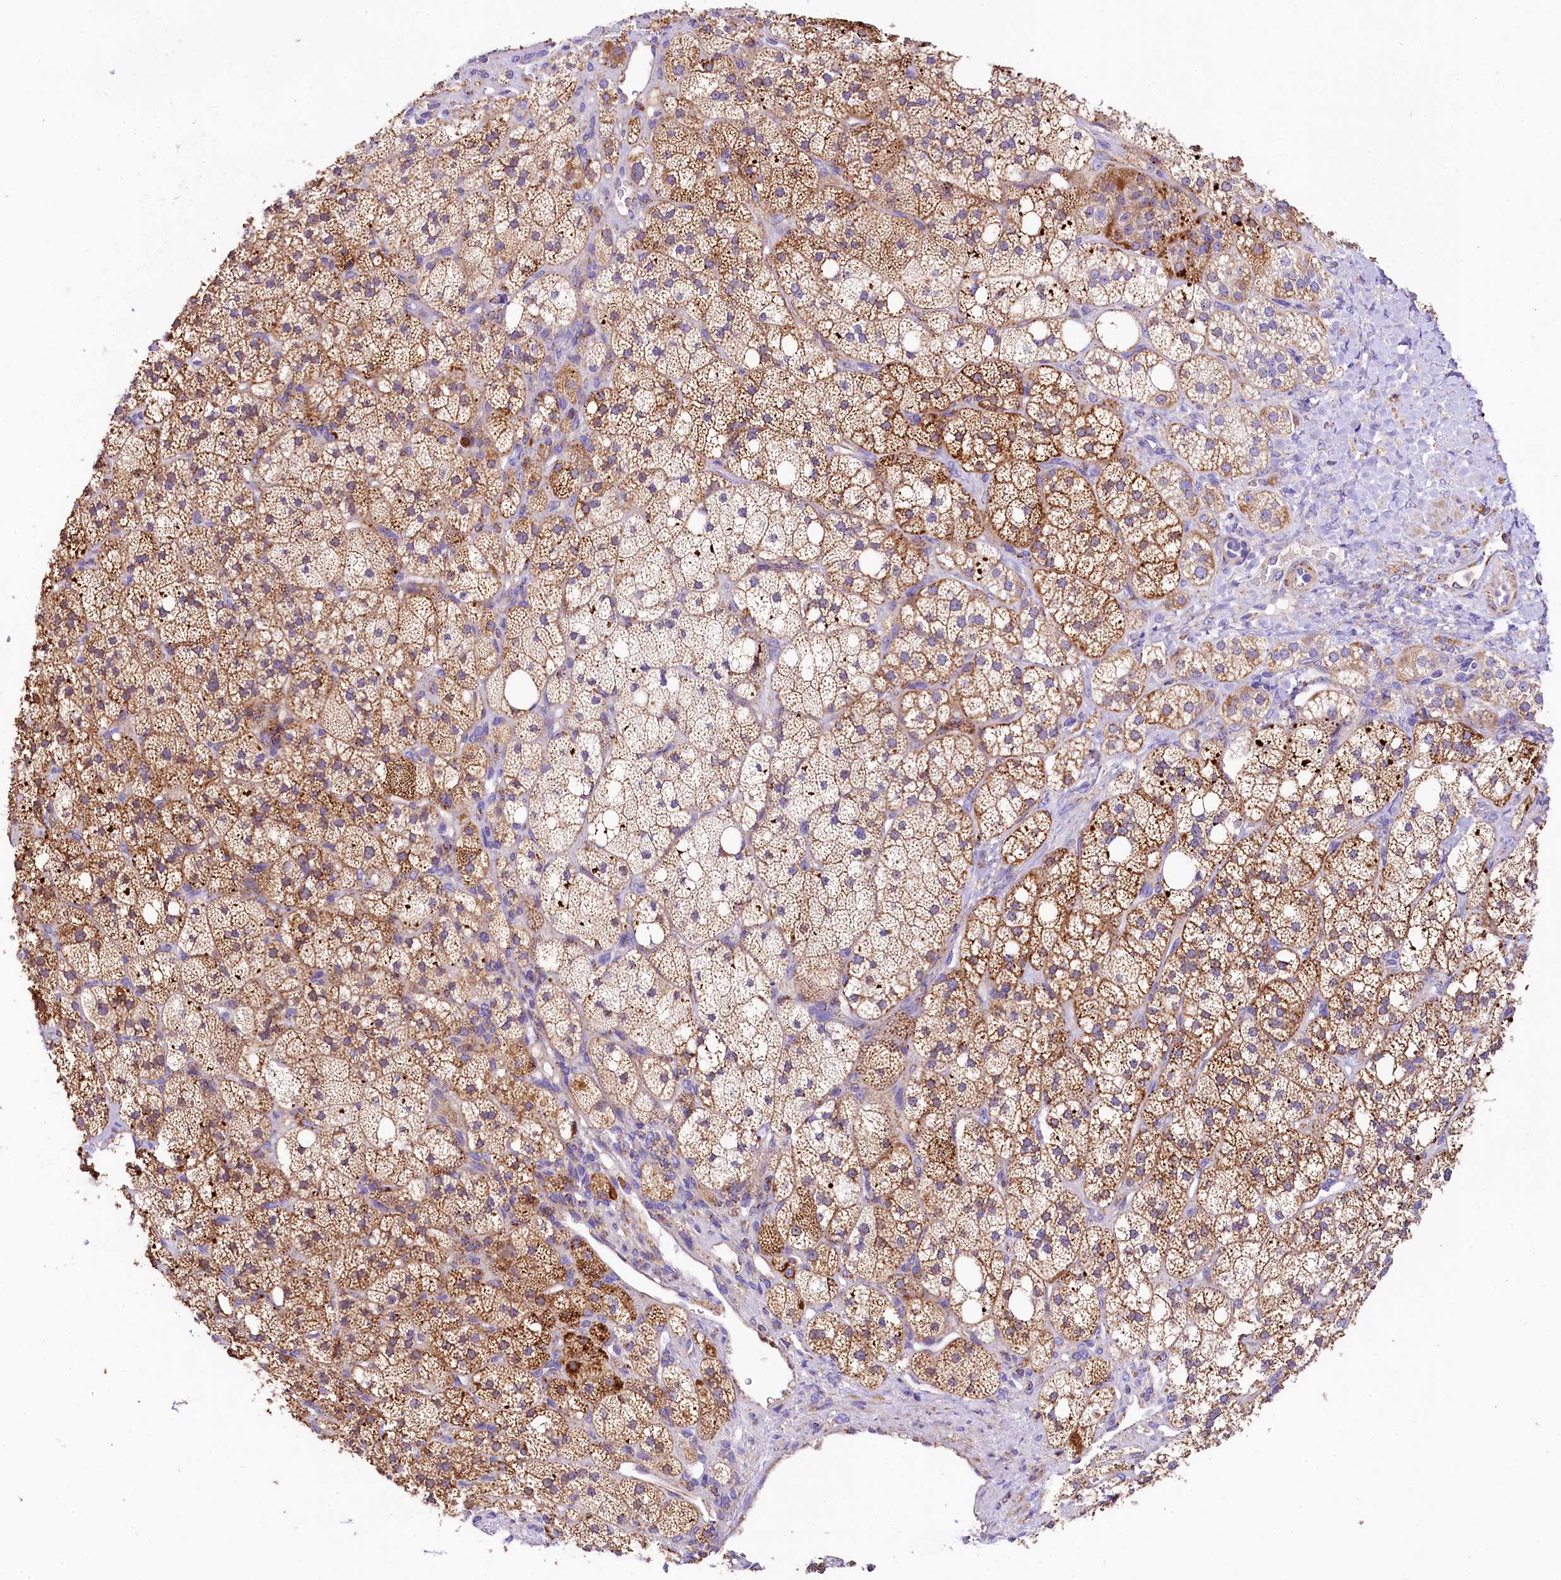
{"staining": {"intensity": "strong", "quantity": "25%-75%", "location": "cytoplasmic/membranous"}, "tissue": "adrenal gland", "cell_type": "Glandular cells", "image_type": "normal", "snomed": [{"axis": "morphology", "description": "Normal tissue, NOS"}, {"axis": "topography", "description": "Adrenal gland"}], "caption": "This image reveals benign adrenal gland stained with immunohistochemistry to label a protein in brown. The cytoplasmic/membranous of glandular cells show strong positivity for the protein. Nuclei are counter-stained blue.", "gene": "CLYBL", "patient": {"sex": "male", "age": 61}}